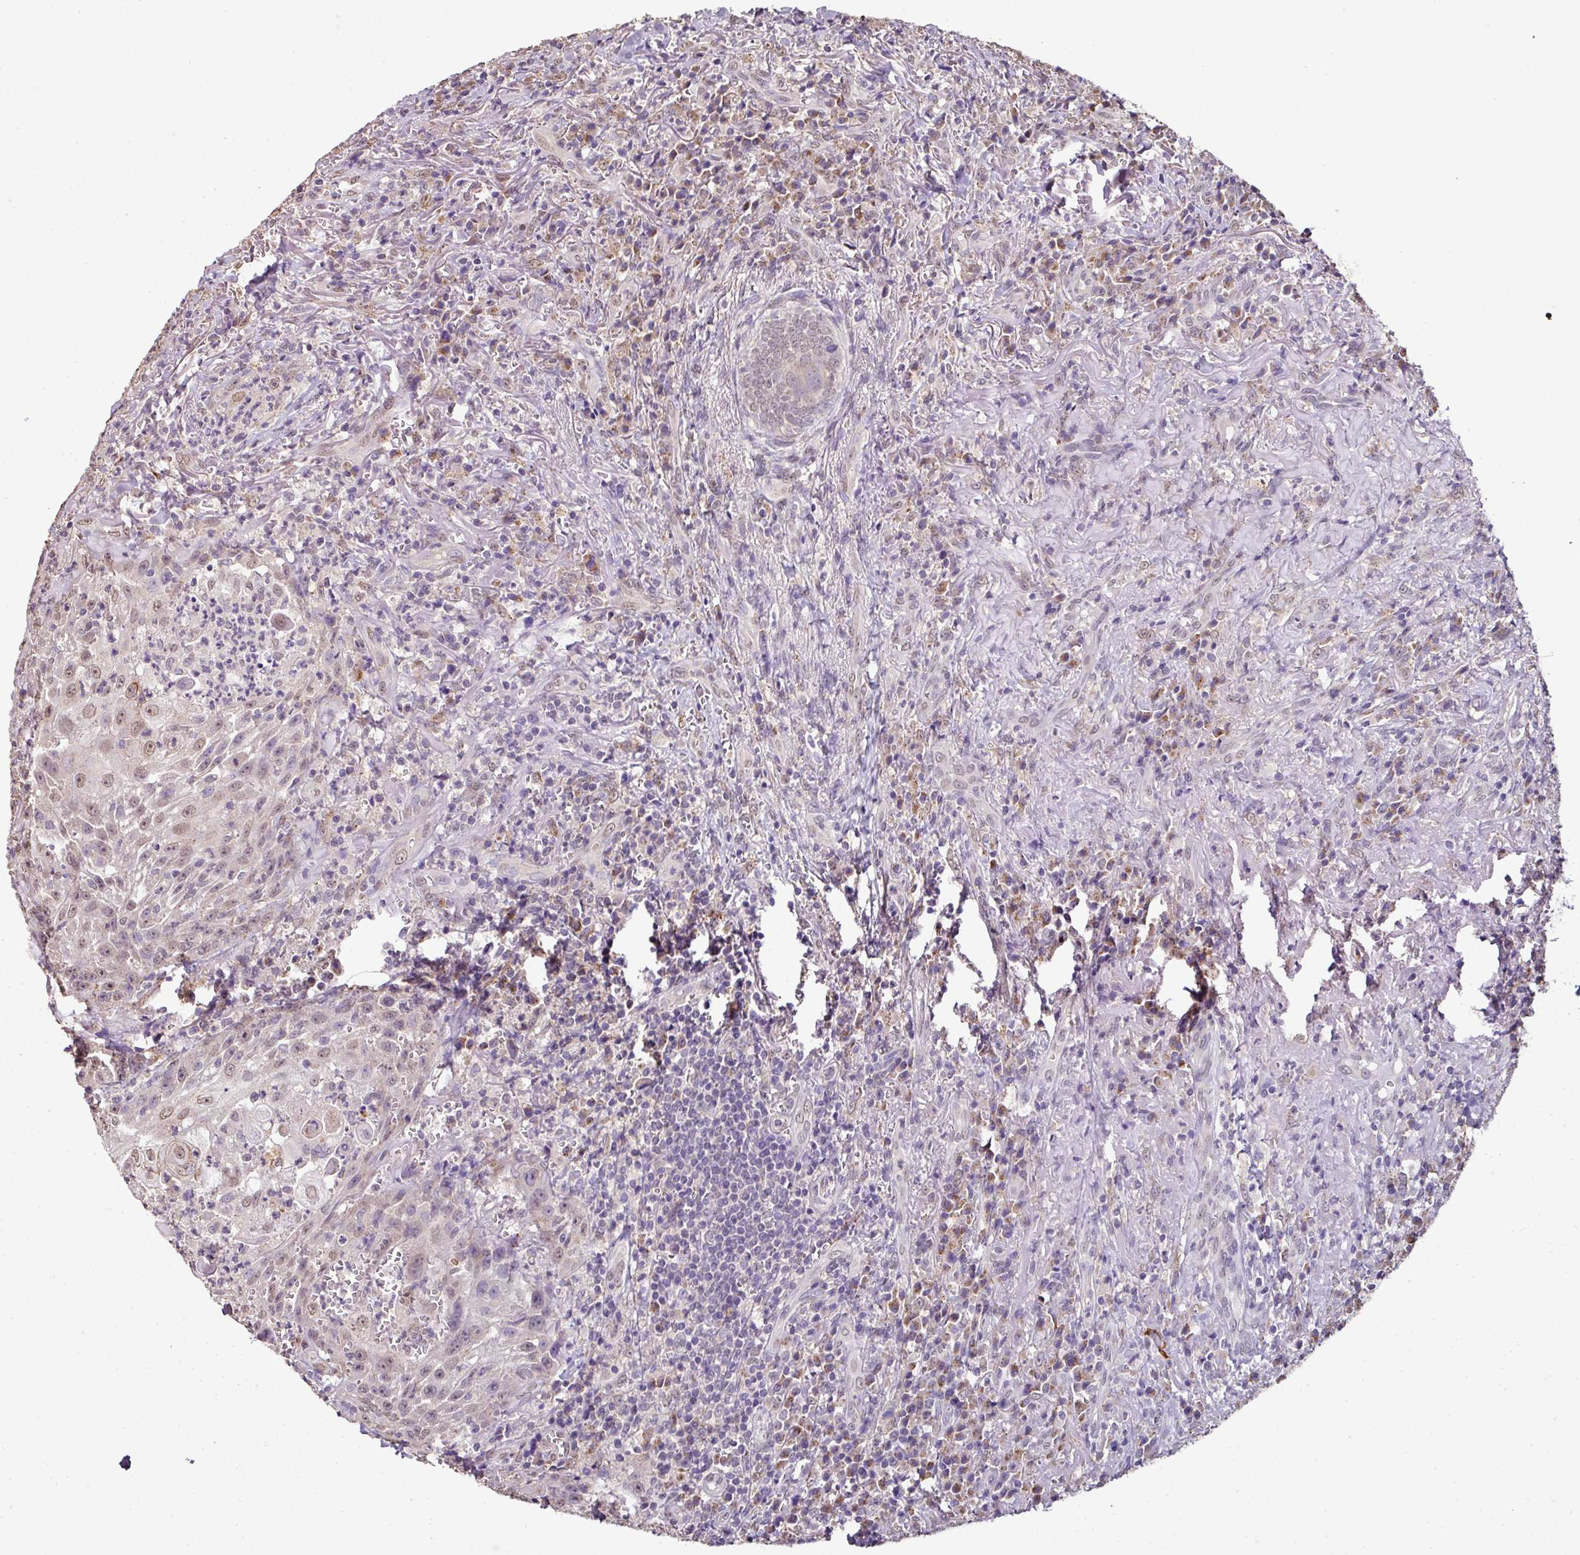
{"staining": {"intensity": "weak", "quantity": ">75%", "location": "nuclear"}, "tissue": "head and neck cancer", "cell_type": "Tumor cells", "image_type": "cancer", "snomed": [{"axis": "morphology", "description": "Normal tissue, NOS"}, {"axis": "morphology", "description": "Squamous cell carcinoma, NOS"}, {"axis": "topography", "description": "Oral tissue"}, {"axis": "topography", "description": "Head-Neck"}], "caption": "An image of head and neck cancer stained for a protein exhibits weak nuclear brown staining in tumor cells.", "gene": "JPH2", "patient": {"sex": "female", "age": 70}}